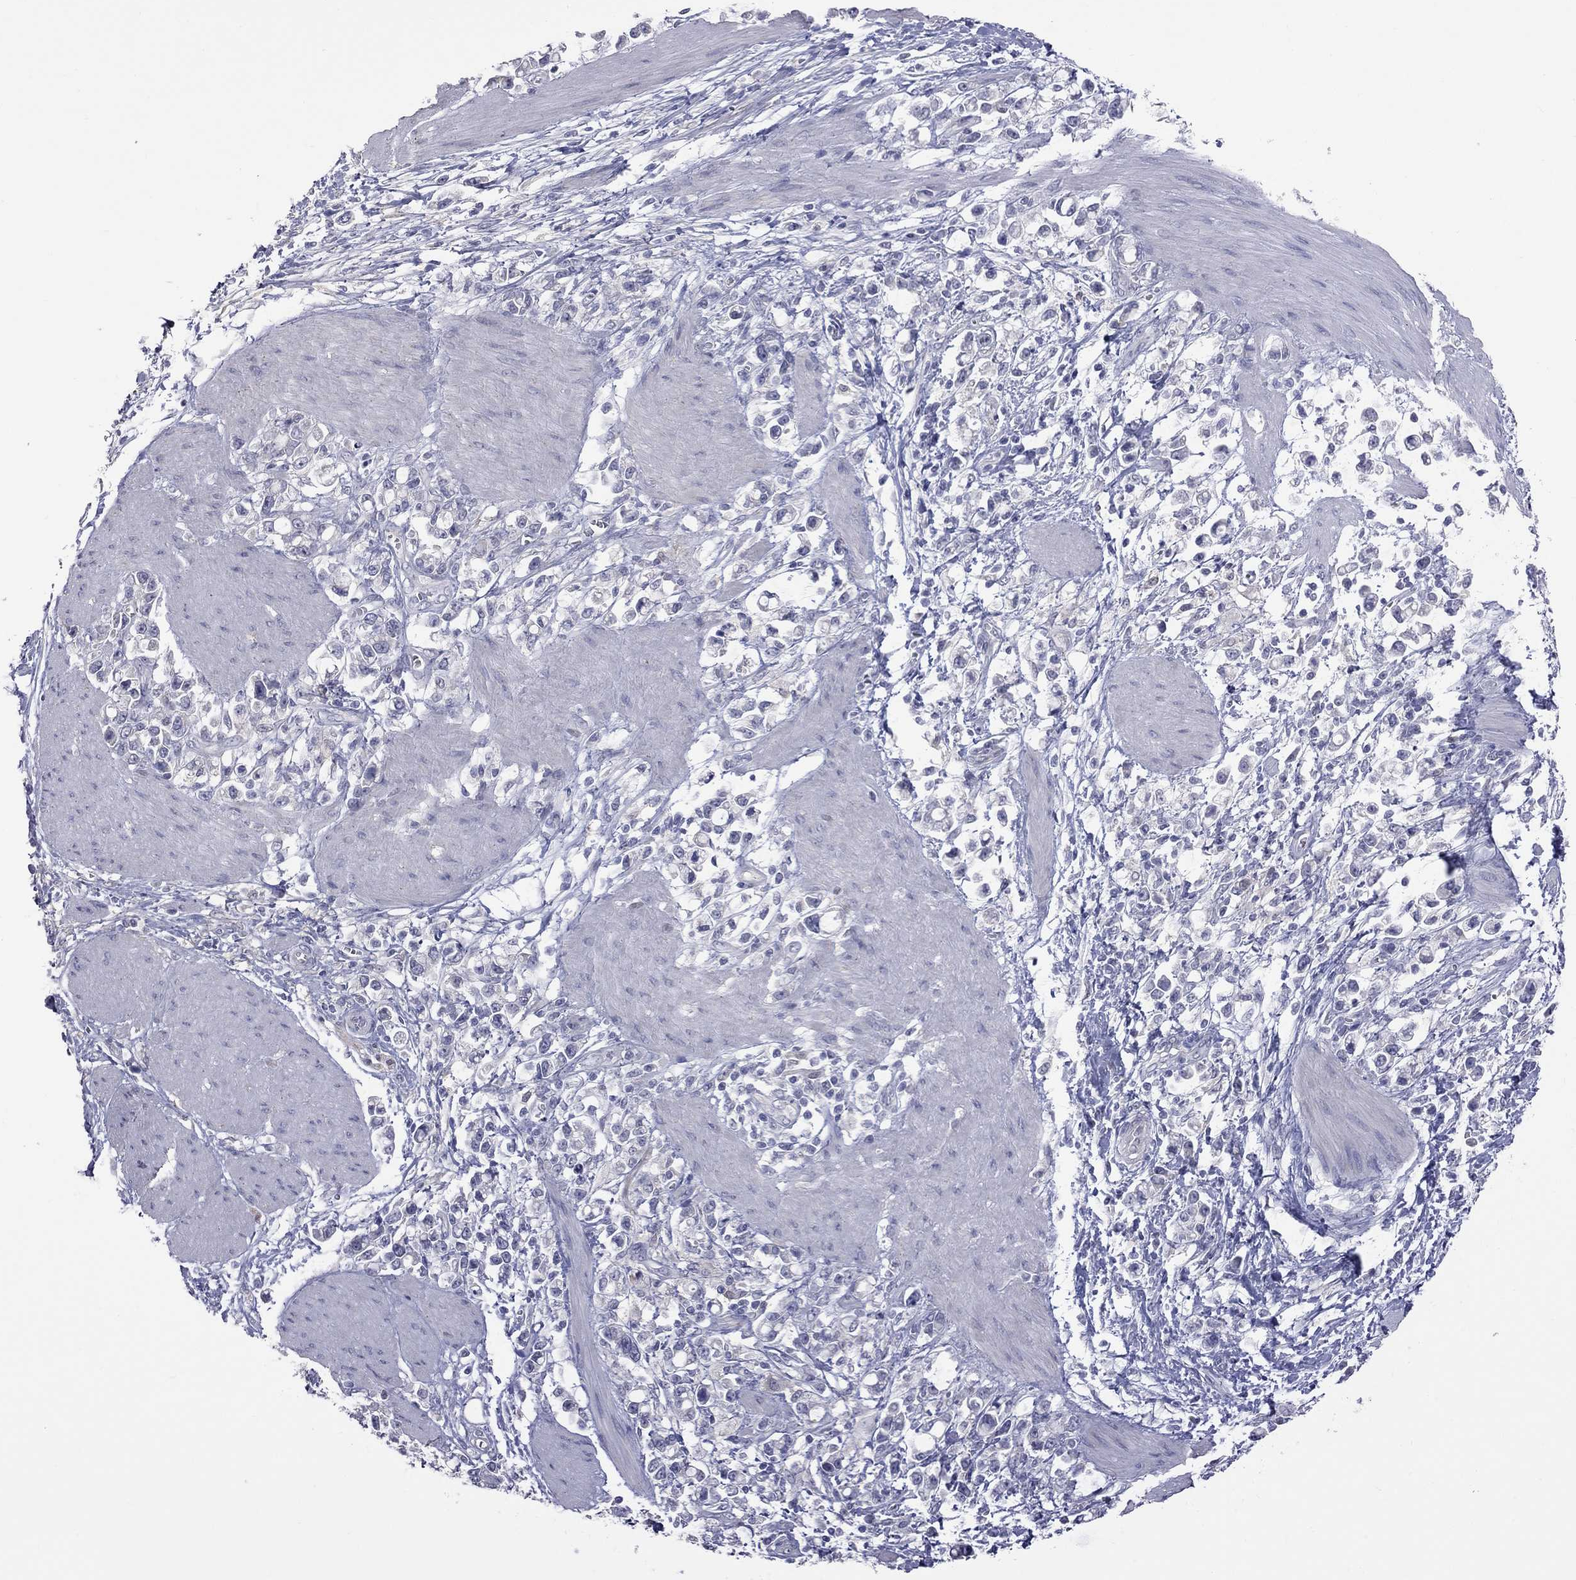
{"staining": {"intensity": "negative", "quantity": "none", "location": "none"}, "tissue": "stomach cancer", "cell_type": "Tumor cells", "image_type": "cancer", "snomed": [{"axis": "morphology", "description": "Adenocarcinoma, NOS"}, {"axis": "topography", "description": "Stomach"}], "caption": "This is an immunohistochemistry histopathology image of stomach cancer. There is no staining in tumor cells.", "gene": "HYLS1", "patient": {"sex": "male", "age": 63}}